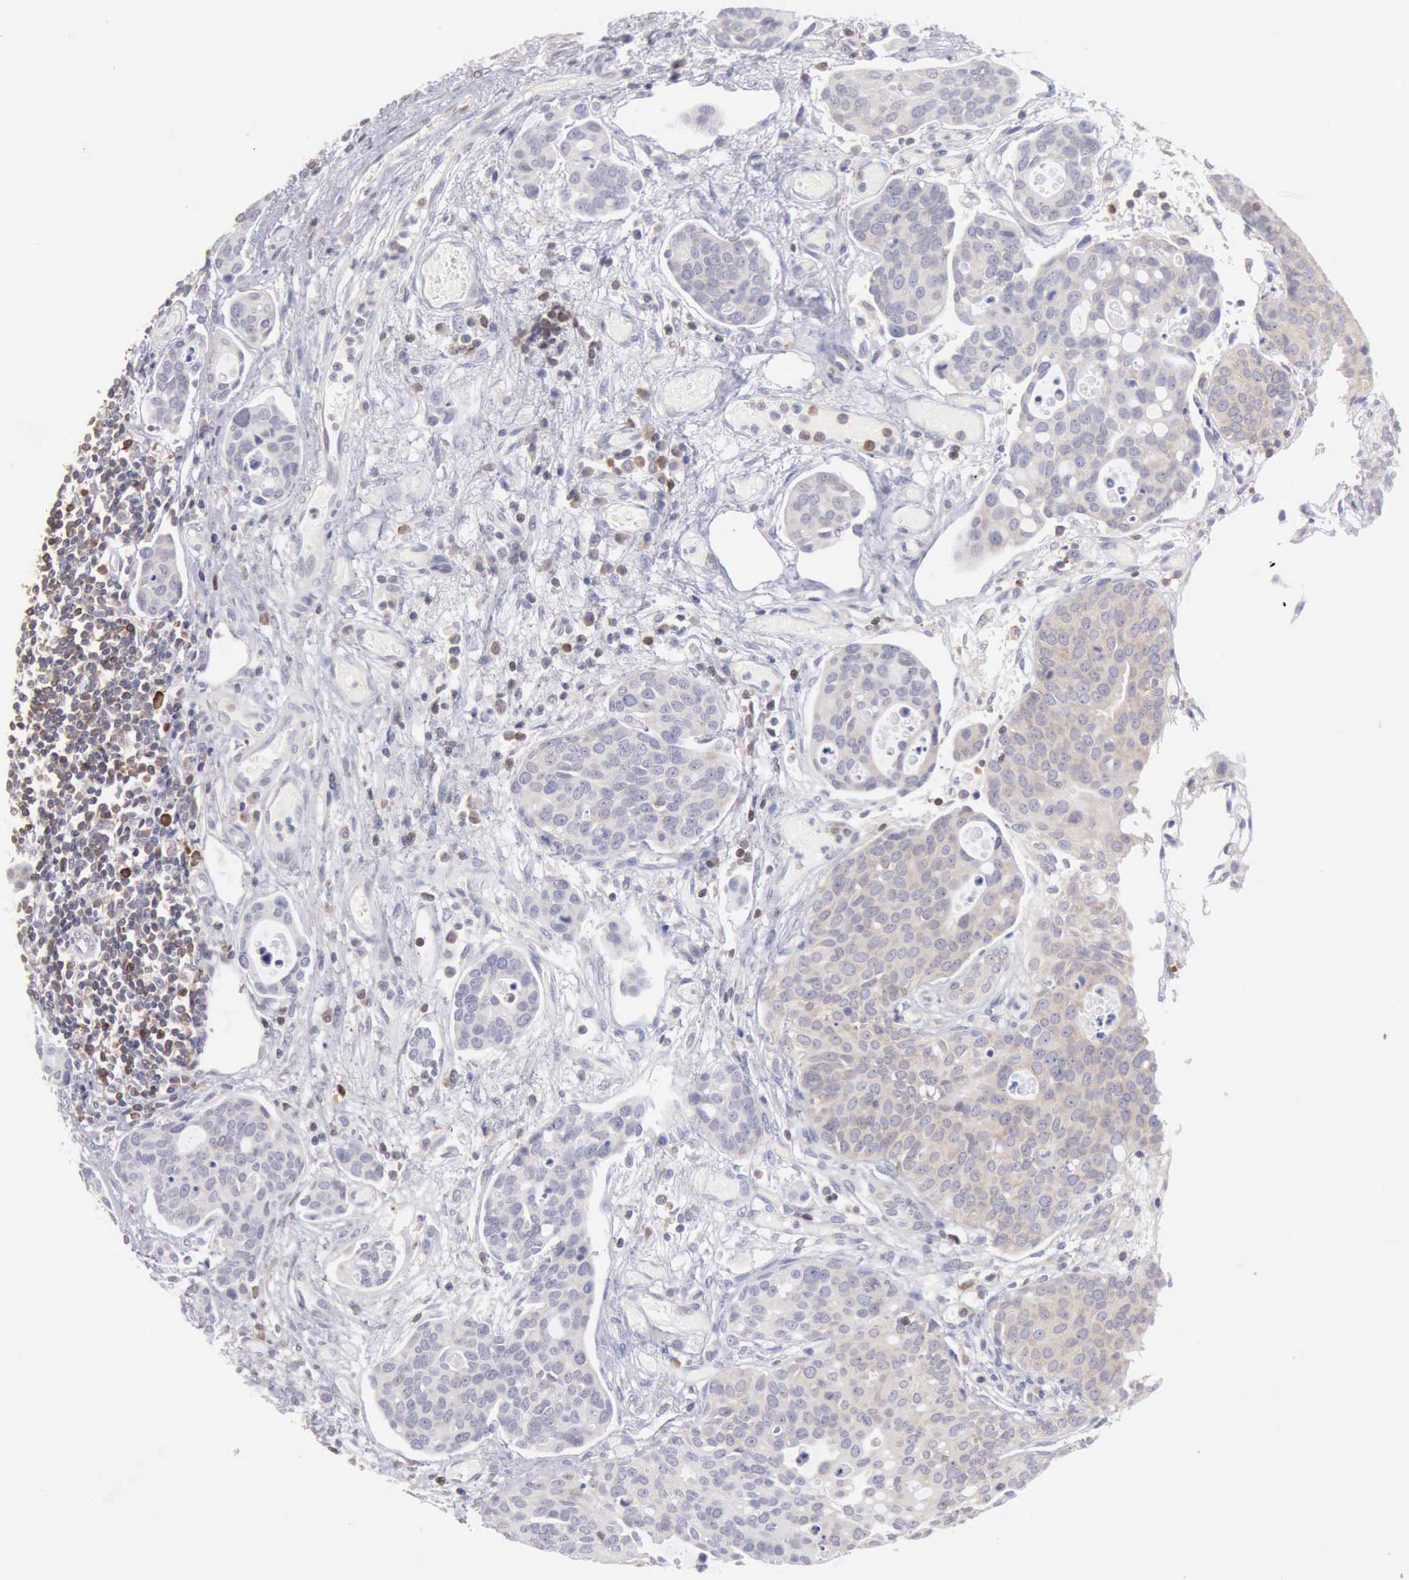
{"staining": {"intensity": "negative", "quantity": "none", "location": "none"}, "tissue": "urothelial cancer", "cell_type": "Tumor cells", "image_type": "cancer", "snomed": [{"axis": "morphology", "description": "Urothelial carcinoma, High grade"}, {"axis": "topography", "description": "Urinary bladder"}], "caption": "An image of urothelial cancer stained for a protein reveals no brown staining in tumor cells.", "gene": "SASH3", "patient": {"sex": "male", "age": 78}}